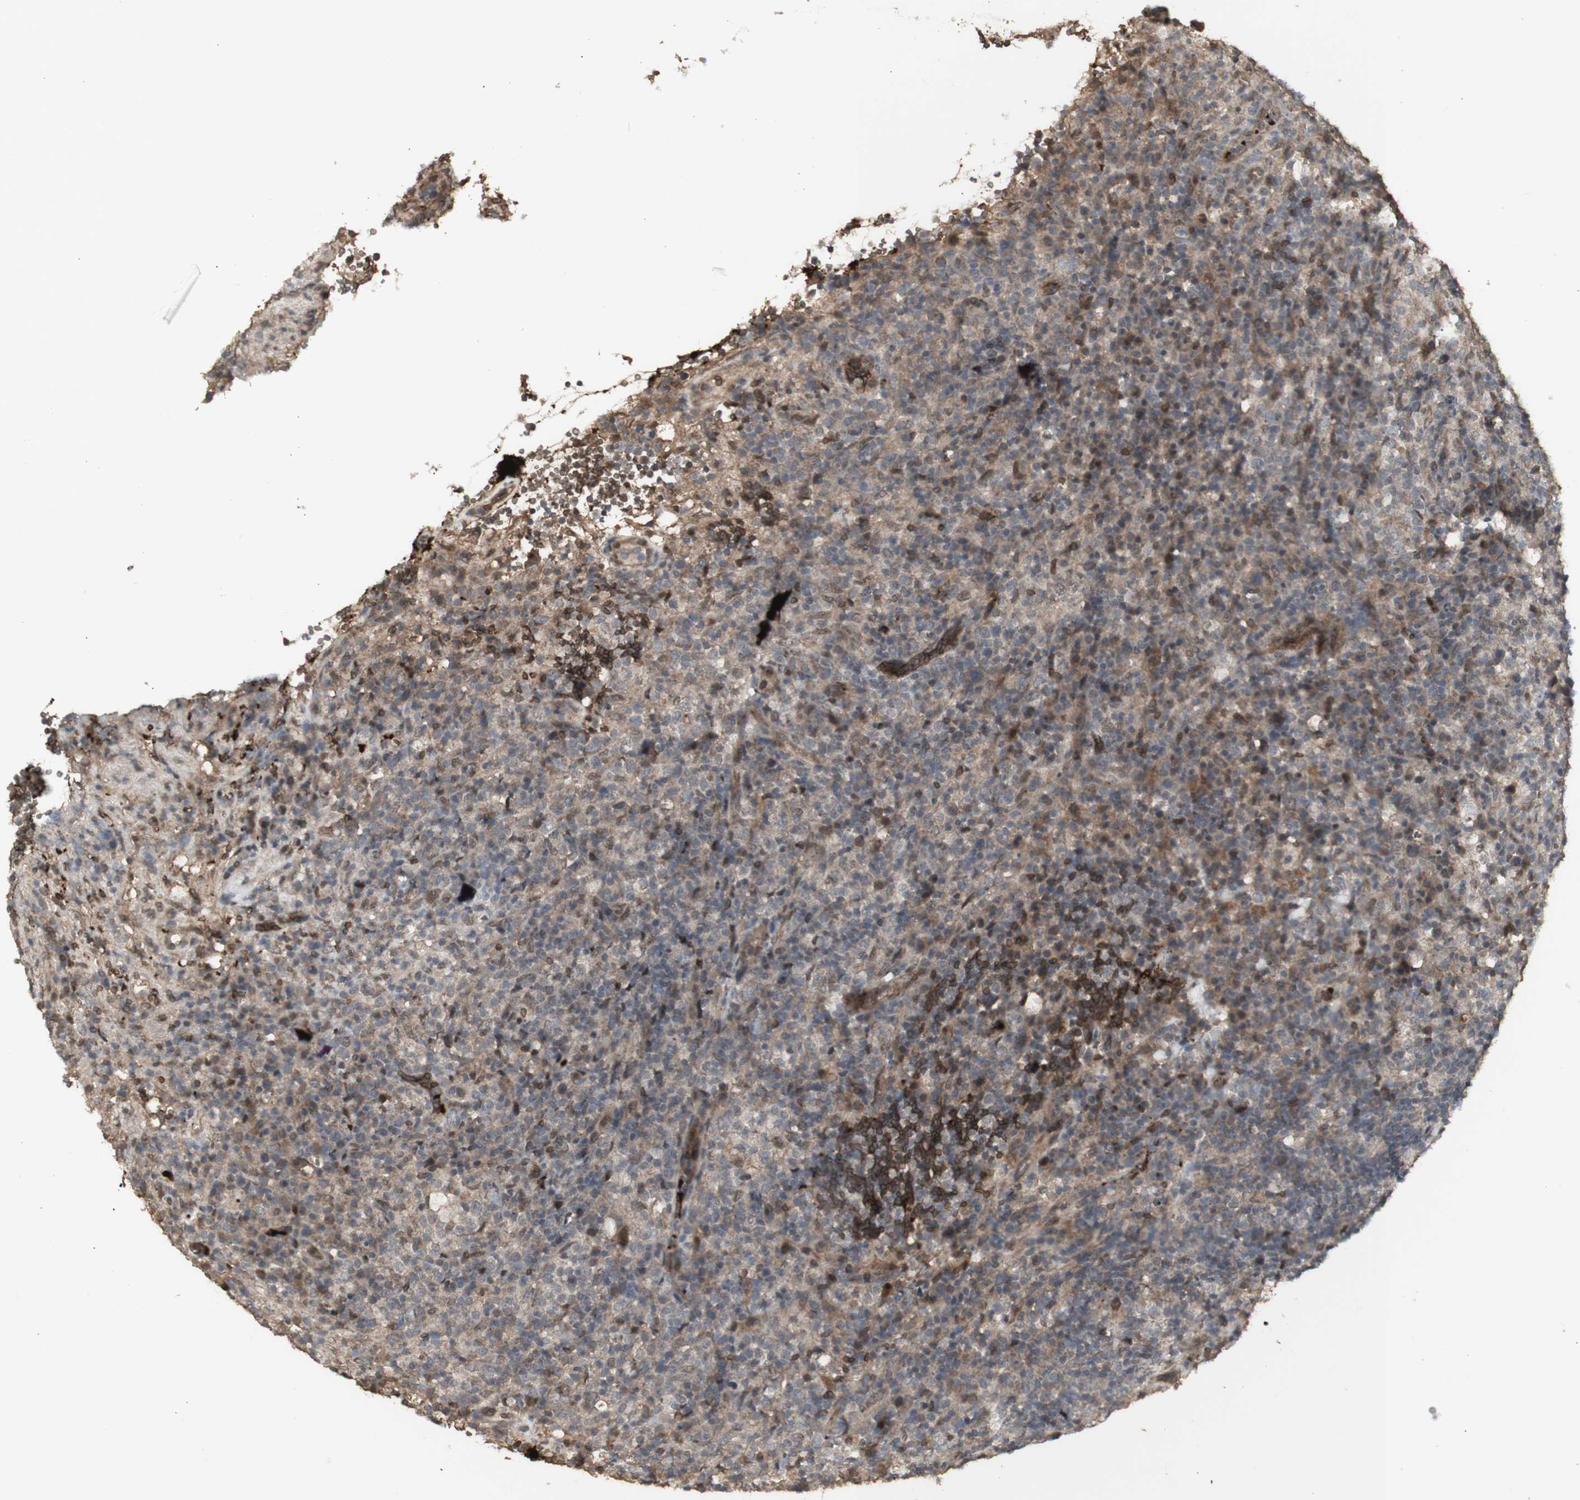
{"staining": {"intensity": "weak", "quantity": ">75%", "location": "cytoplasmic/membranous"}, "tissue": "lymphoma", "cell_type": "Tumor cells", "image_type": "cancer", "snomed": [{"axis": "morphology", "description": "Malignant lymphoma, non-Hodgkin's type, High grade"}, {"axis": "topography", "description": "Lymph node"}], "caption": "Immunohistochemical staining of human high-grade malignant lymphoma, non-Hodgkin's type exhibits weak cytoplasmic/membranous protein positivity in about >75% of tumor cells. (Stains: DAB (3,3'-diaminobenzidine) in brown, nuclei in blue, Microscopy: brightfield microscopy at high magnification).", "gene": "ALOX12", "patient": {"sex": "female", "age": 76}}